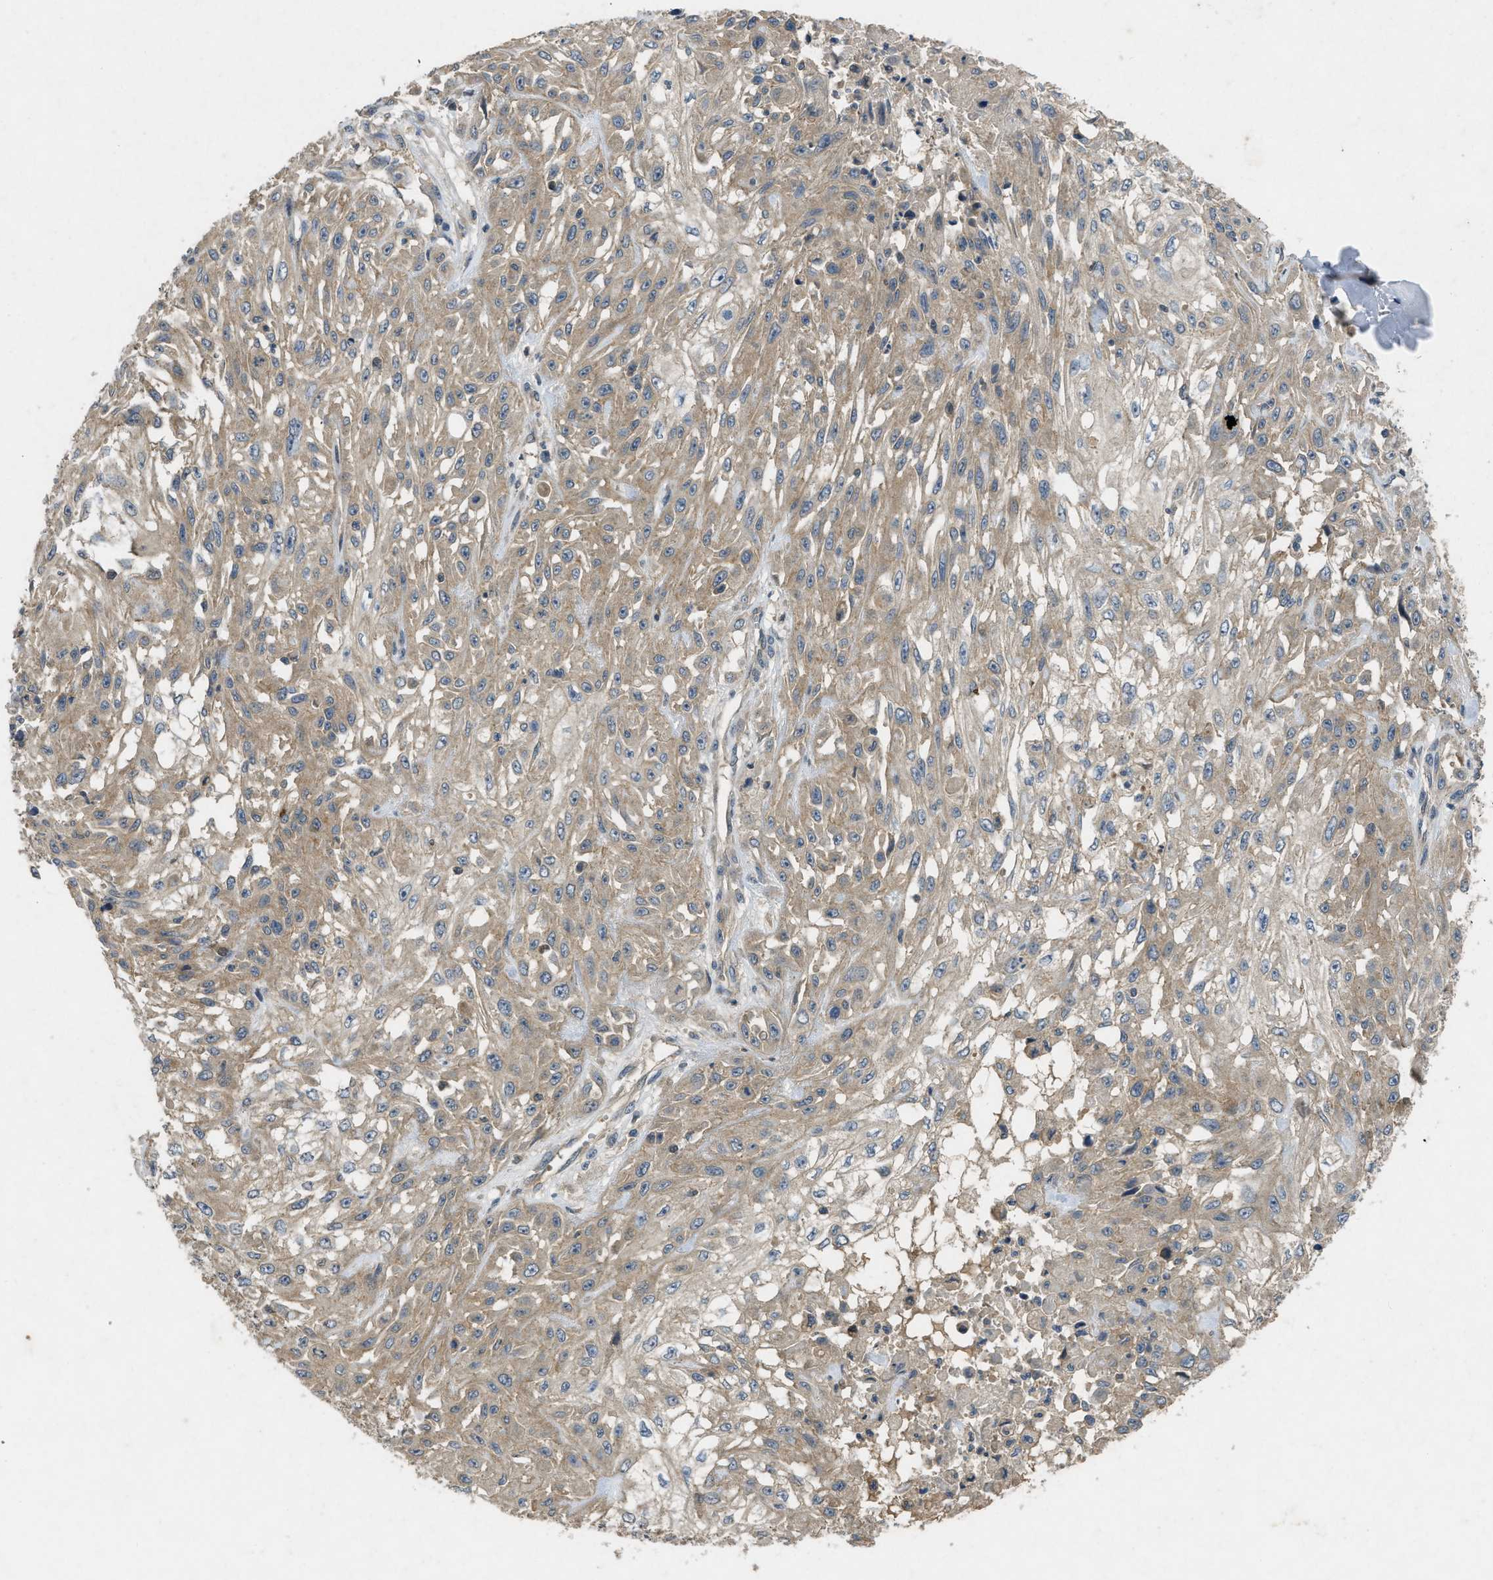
{"staining": {"intensity": "weak", "quantity": "25%-75%", "location": "cytoplasmic/membranous"}, "tissue": "skin cancer", "cell_type": "Tumor cells", "image_type": "cancer", "snomed": [{"axis": "morphology", "description": "Squamous cell carcinoma, NOS"}, {"axis": "morphology", "description": "Squamous cell carcinoma, metastatic, NOS"}, {"axis": "topography", "description": "Skin"}, {"axis": "topography", "description": "Lymph node"}], "caption": "Brown immunohistochemical staining in squamous cell carcinoma (skin) demonstrates weak cytoplasmic/membranous expression in about 25%-75% of tumor cells.", "gene": "PPP3CA", "patient": {"sex": "male", "age": 75}}